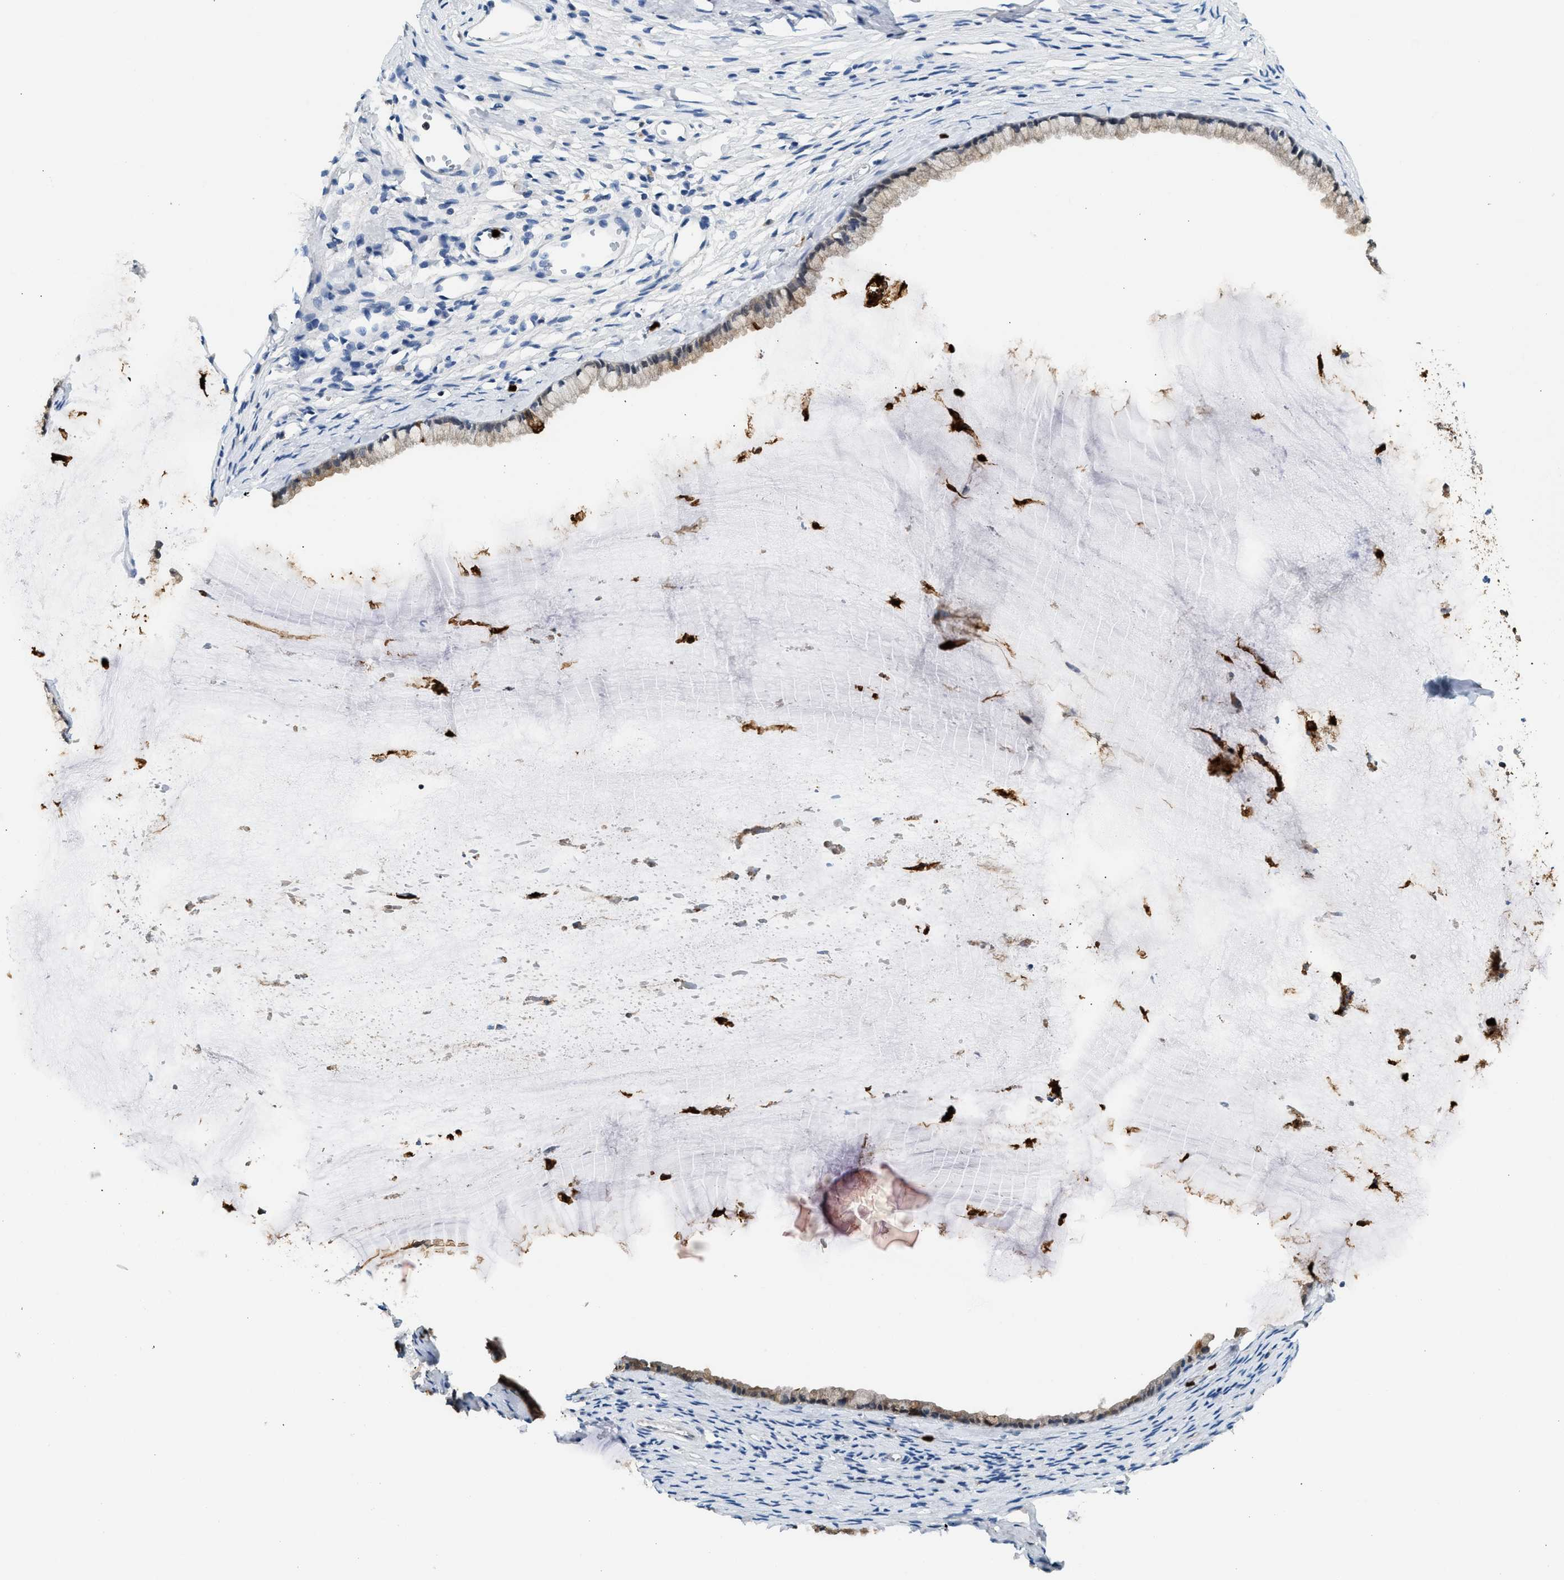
{"staining": {"intensity": "moderate", "quantity": "25%-75%", "location": "cytoplasmic/membranous,nuclear"}, "tissue": "cervix", "cell_type": "Glandular cells", "image_type": "normal", "snomed": [{"axis": "morphology", "description": "Normal tissue, NOS"}, {"axis": "topography", "description": "Cervix"}], "caption": "Cervix stained with a brown dye shows moderate cytoplasmic/membranous,nuclear positive positivity in about 25%-75% of glandular cells.", "gene": "ANXA3", "patient": {"sex": "female", "age": 77}}